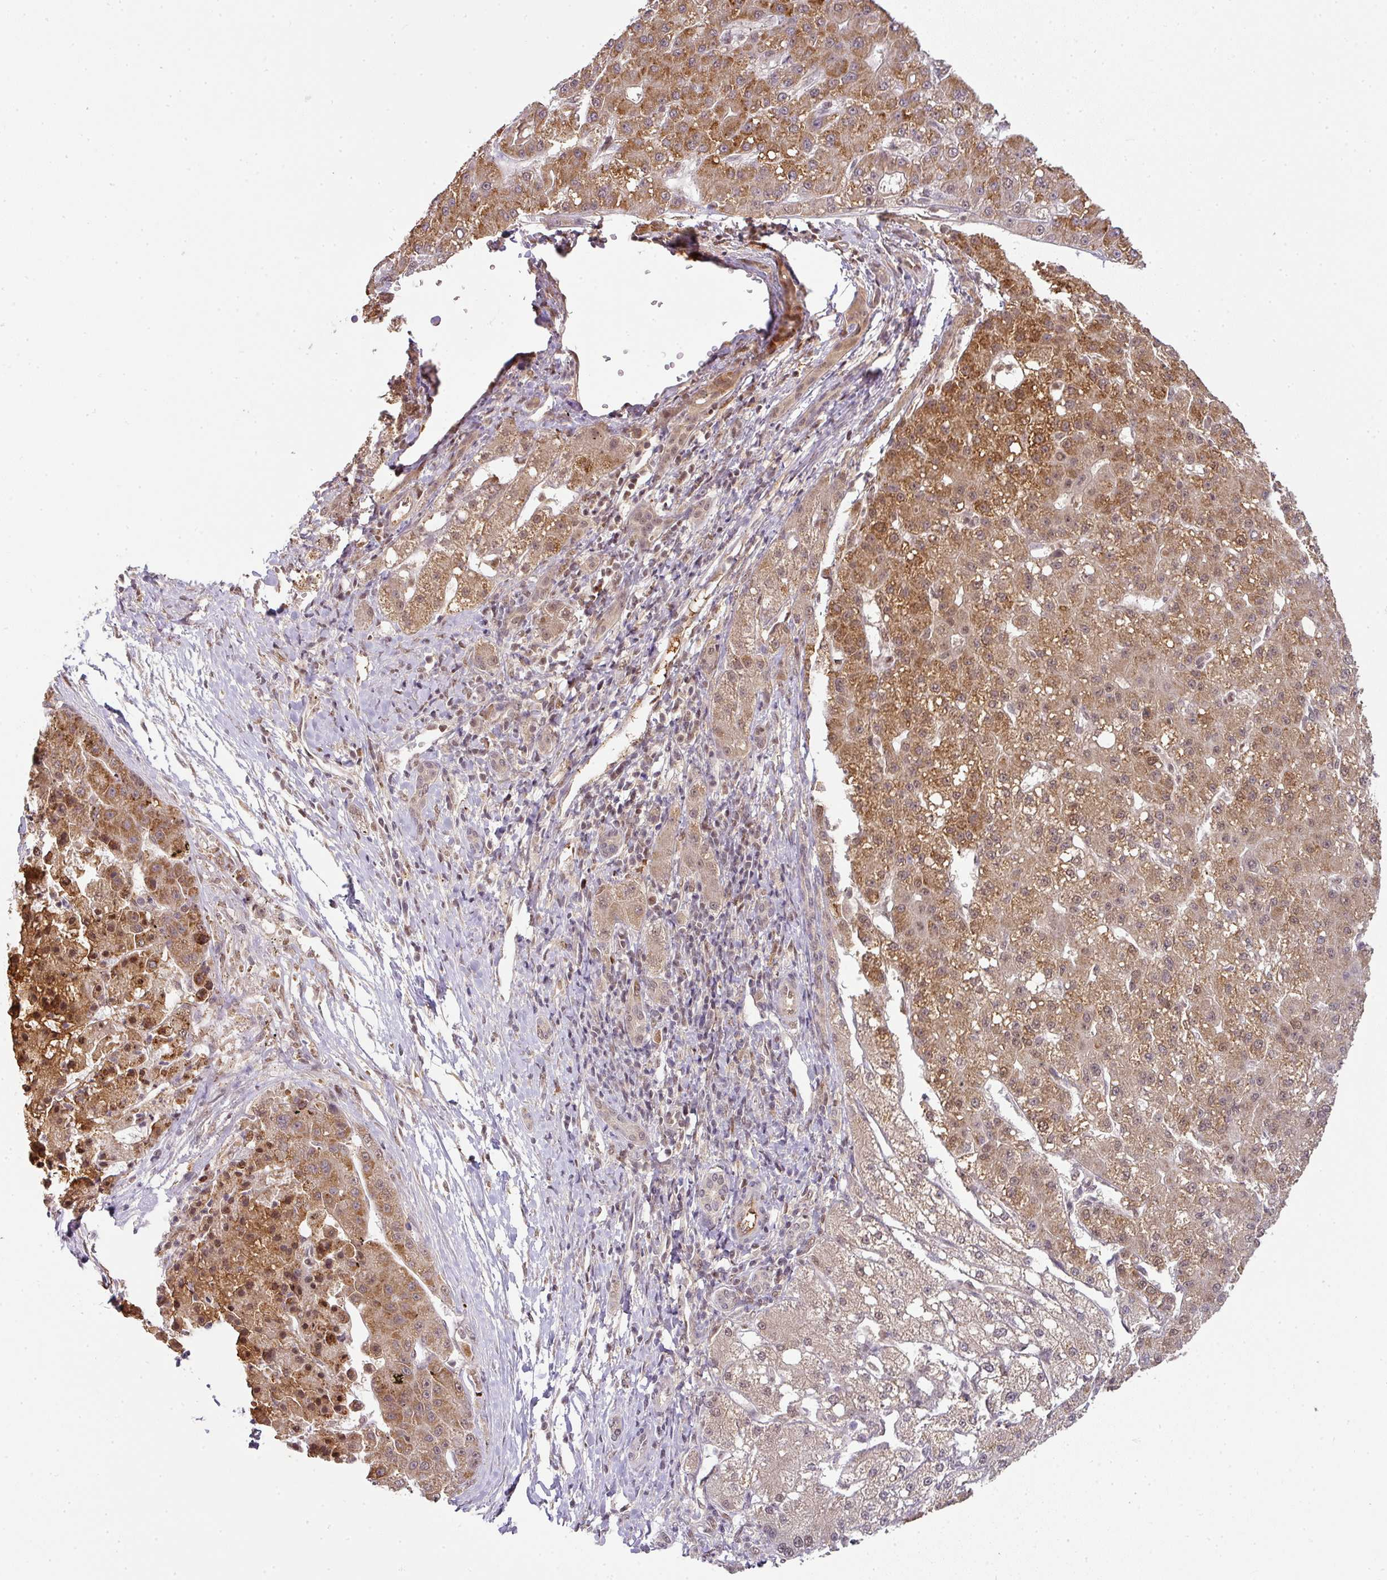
{"staining": {"intensity": "moderate", "quantity": ">75%", "location": "cytoplasmic/membranous,nuclear"}, "tissue": "liver cancer", "cell_type": "Tumor cells", "image_type": "cancer", "snomed": [{"axis": "morphology", "description": "Carcinoma, Hepatocellular, NOS"}, {"axis": "topography", "description": "Liver"}], "caption": "Liver cancer (hepatocellular carcinoma) was stained to show a protein in brown. There is medium levels of moderate cytoplasmic/membranous and nuclear staining in approximately >75% of tumor cells.", "gene": "RANBP9", "patient": {"sex": "male", "age": 67}}